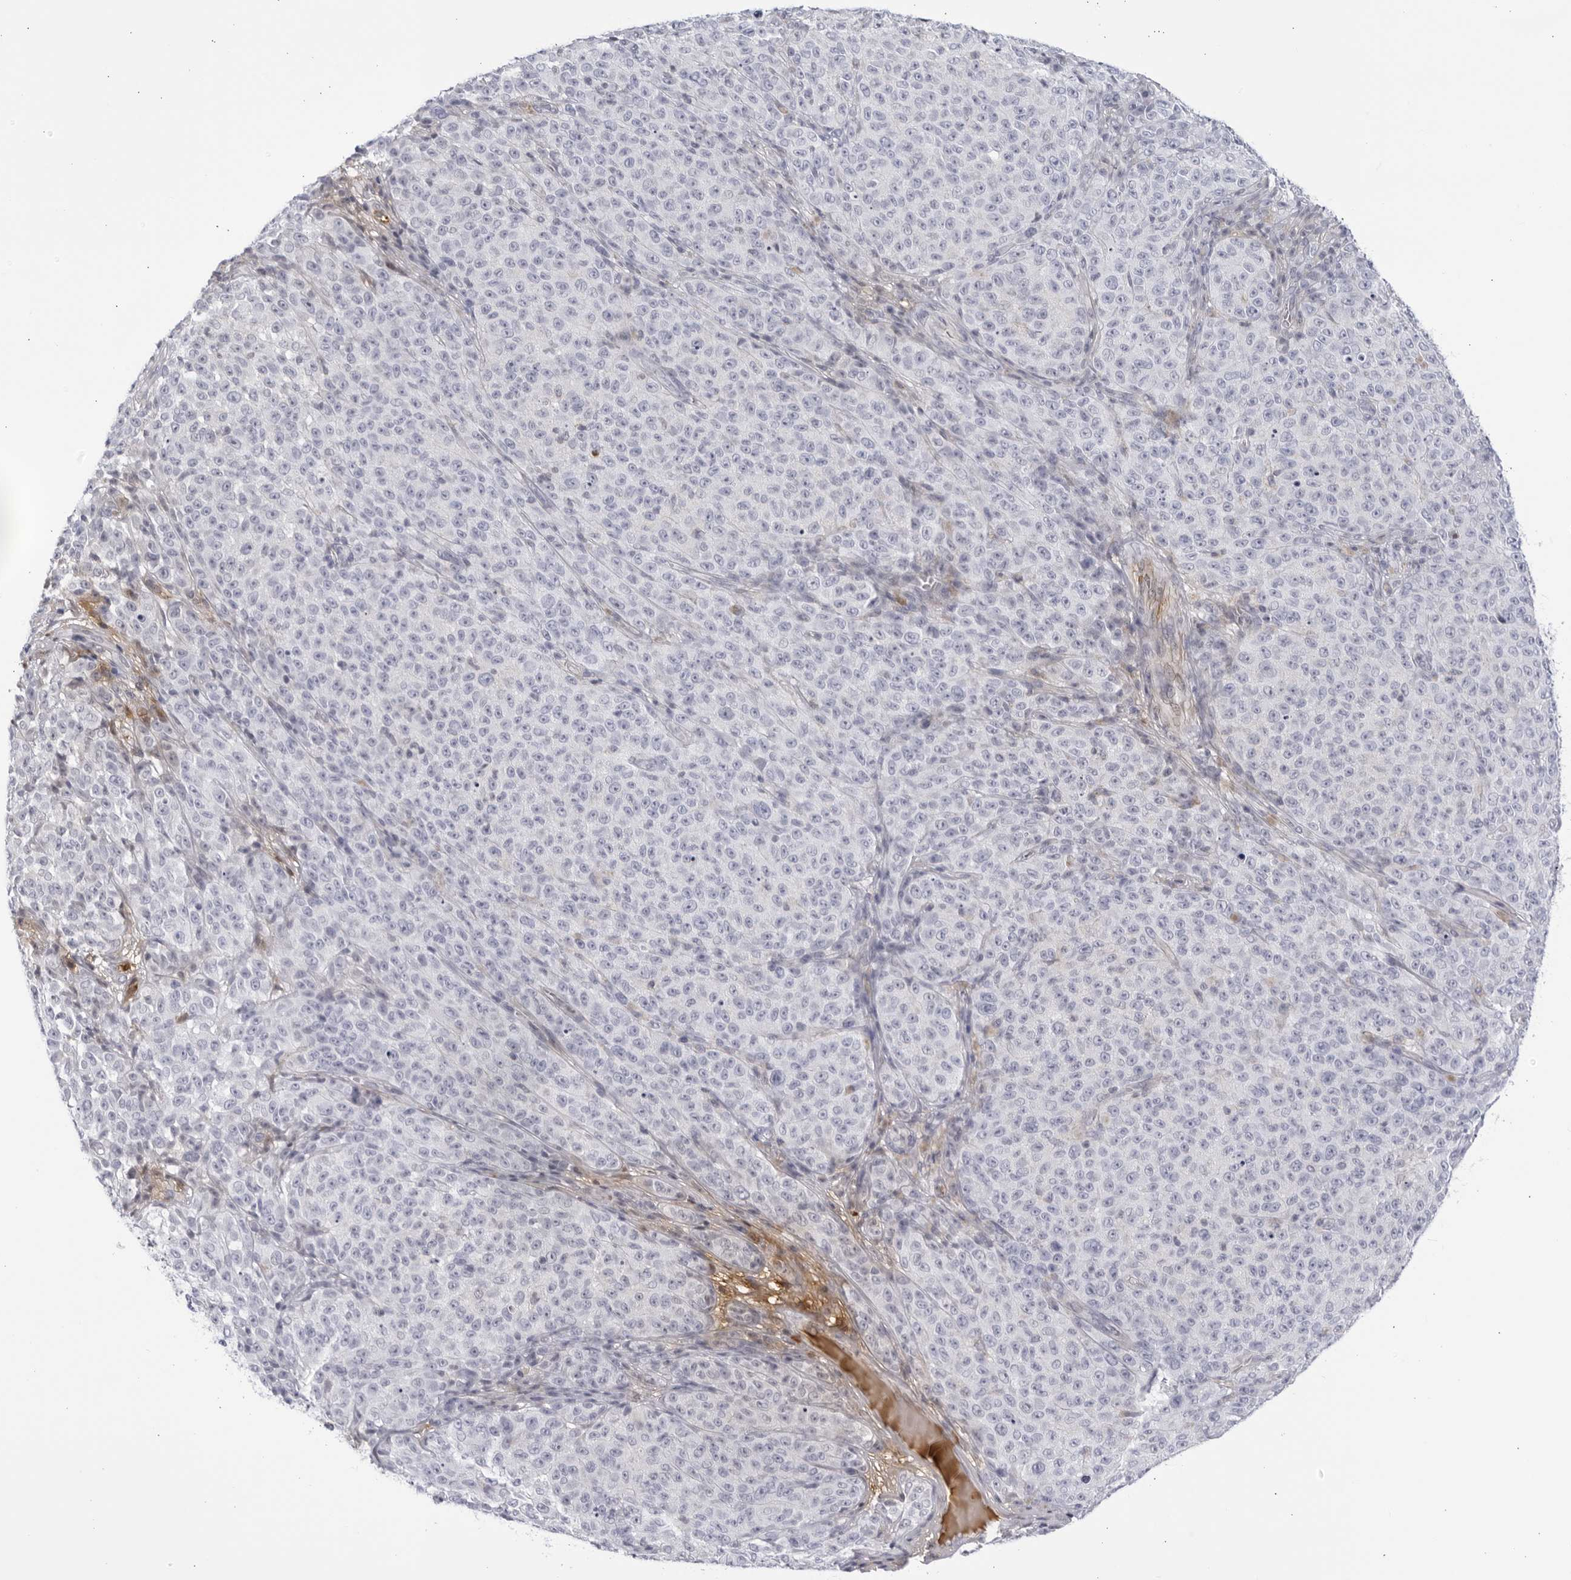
{"staining": {"intensity": "negative", "quantity": "none", "location": "none"}, "tissue": "melanoma", "cell_type": "Tumor cells", "image_type": "cancer", "snomed": [{"axis": "morphology", "description": "Malignant melanoma, NOS"}, {"axis": "topography", "description": "Skin"}], "caption": "A high-resolution histopathology image shows IHC staining of melanoma, which demonstrates no significant staining in tumor cells.", "gene": "CNBD1", "patient": {"sex": "female", "age": 82}}